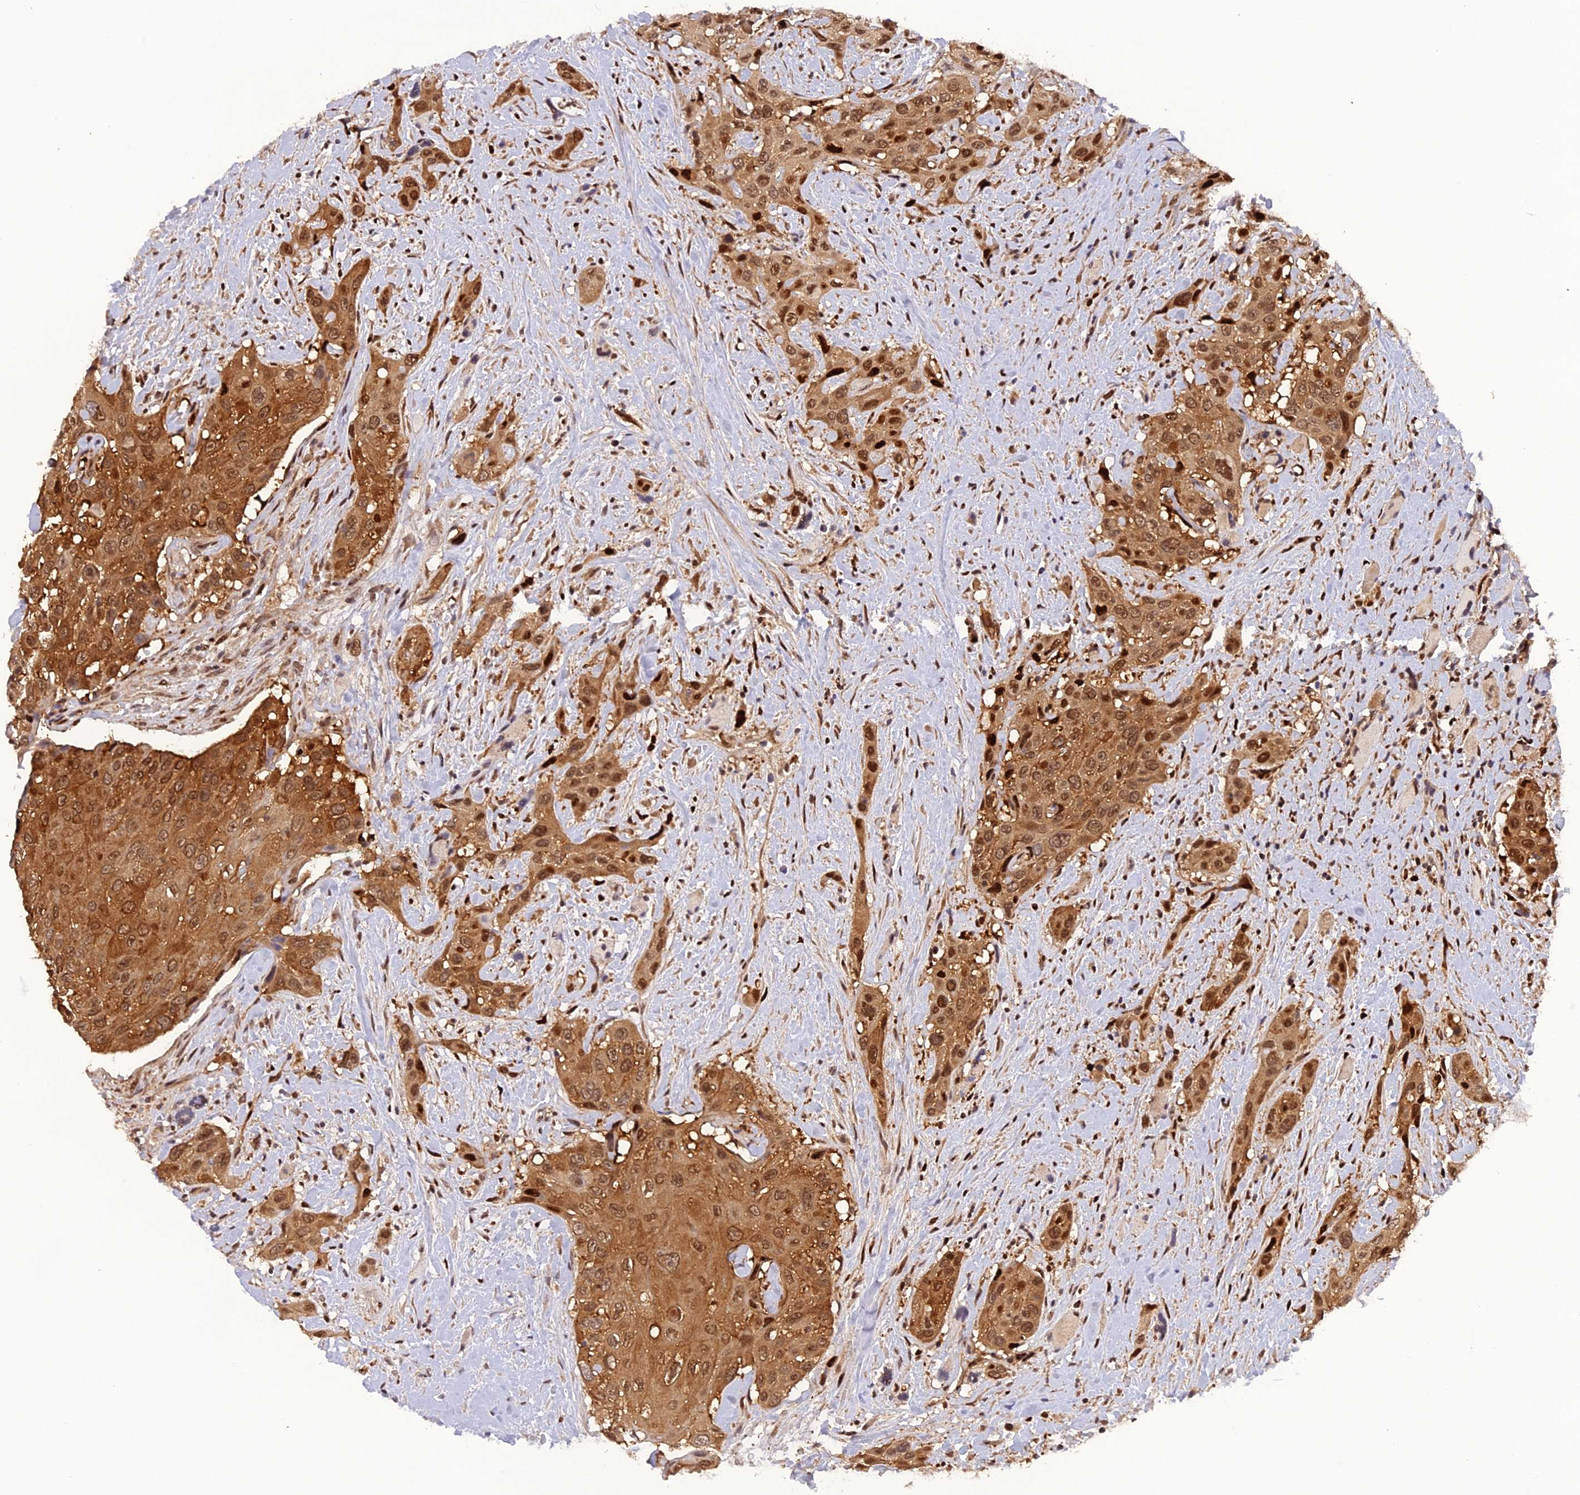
{"staining": {"intensity": "moderate", "quantity": ">75%", "location": "cytoplasmic/membranous,nuclear"}, "tissue": "head and neck cancer", "cell_type": "Tumor cells", "image_type": "cancer", "snomed": [{"axis": "morphology", "description": "Squamous cell carcinoma, NOS"}, {"axis": "topography", "description": "Head-Neck"}], "caption": "Protein expression analysis of human squamous cell carcinoma (head and neck) reveals moderate cytoplasmic/membranous and nuclear positivity in approximately >75% of tumor cells.", "gene": "MICALL1", "patient": {"sex": "male", "age": 81}}